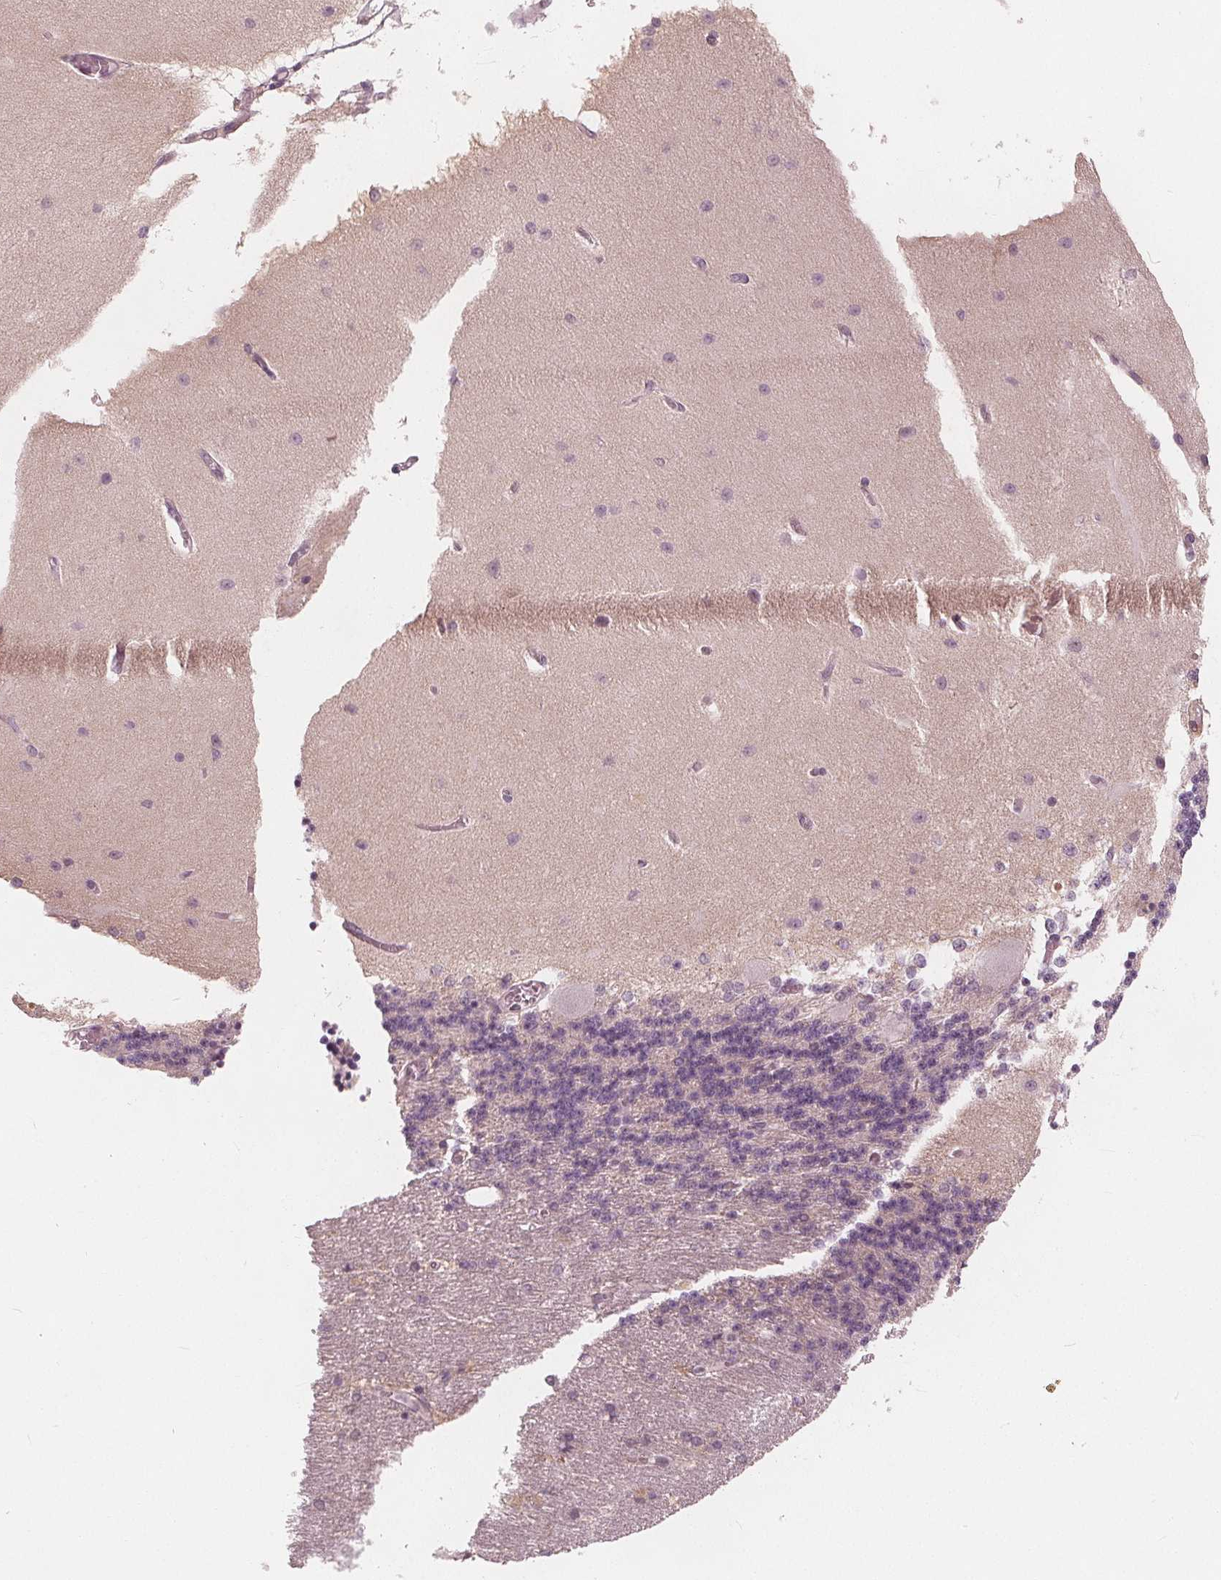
{"staining": {"intensity": "negative", "quantity": "none", "location": "none"}, "tissue": "cerebellum", "cell_type": "Cells in granular layer", "image_type": "normal", "snomed": [{"axis": "morphology", "description": "Normal tissue, NOS"}, {"axis": "topography", "description": "Cerebellum"}], "caption": "DAB immunohistochemical staining of unremarkable human cerebellum exhibits no significant staining in cells in granular layer. (Stains: DAB IHC with hematoxylin counter stain, Microscopy: brightfield microscopy at high magnification).", "gene": "SAT2", "patient": {"sex": "female", "age": 54}}